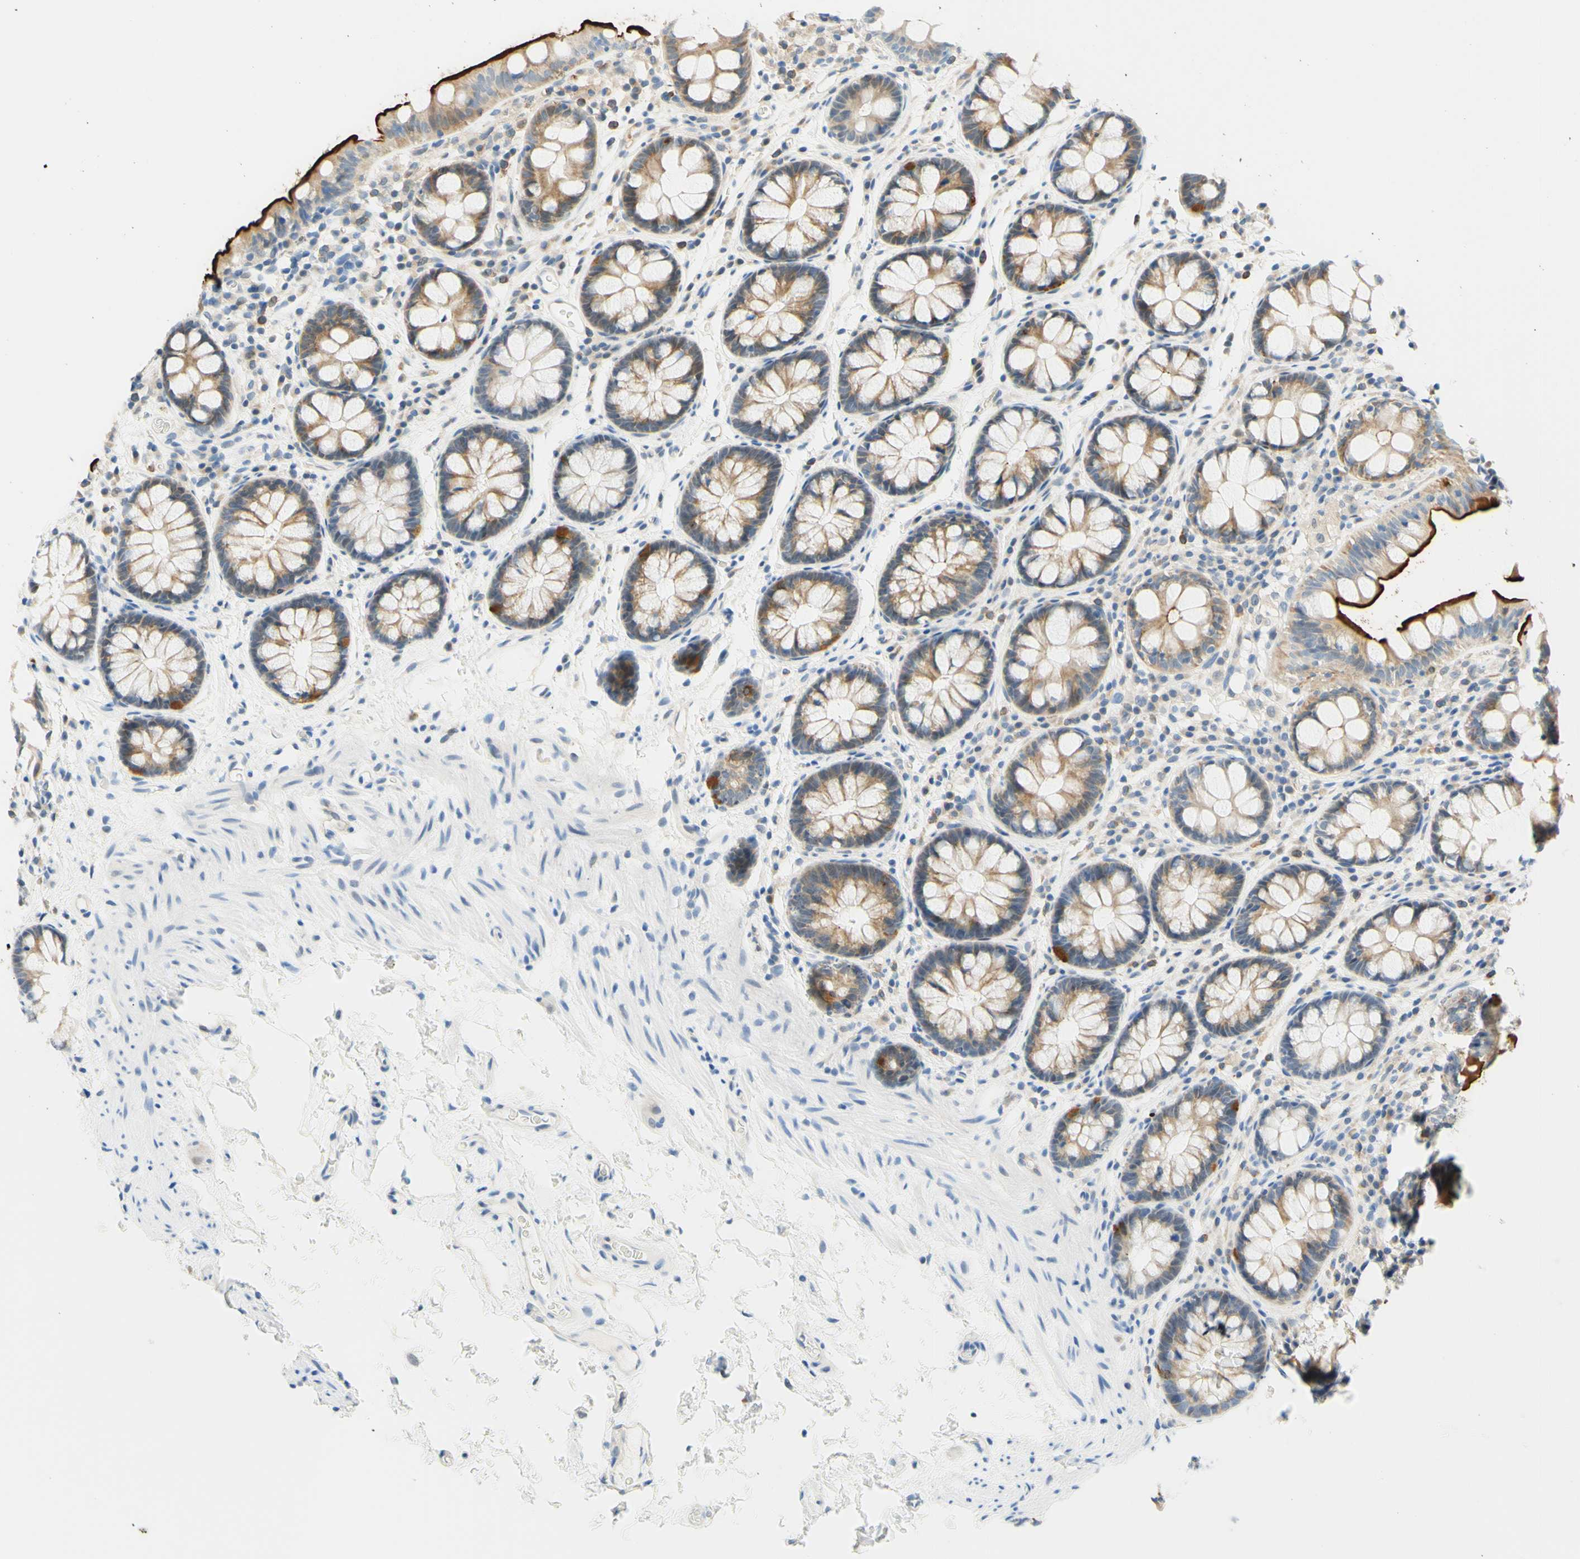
{"staining": {"intensity": "negative", "quantity": "none", "location": "none"}, "tissue": "colon", "cell_type": "Endothelial cells", "image_type": "normal", "snomed": [{"axis": "morphology", "description": "Normal tissue, NOS"}, {"axis": "topography", "description": "Colon"}], "caption": "The histopathology image reveals no significant expression in endothelial cells of colon.", "gene": "TREM2", "patient": {"sex": "female", "age": 80}}